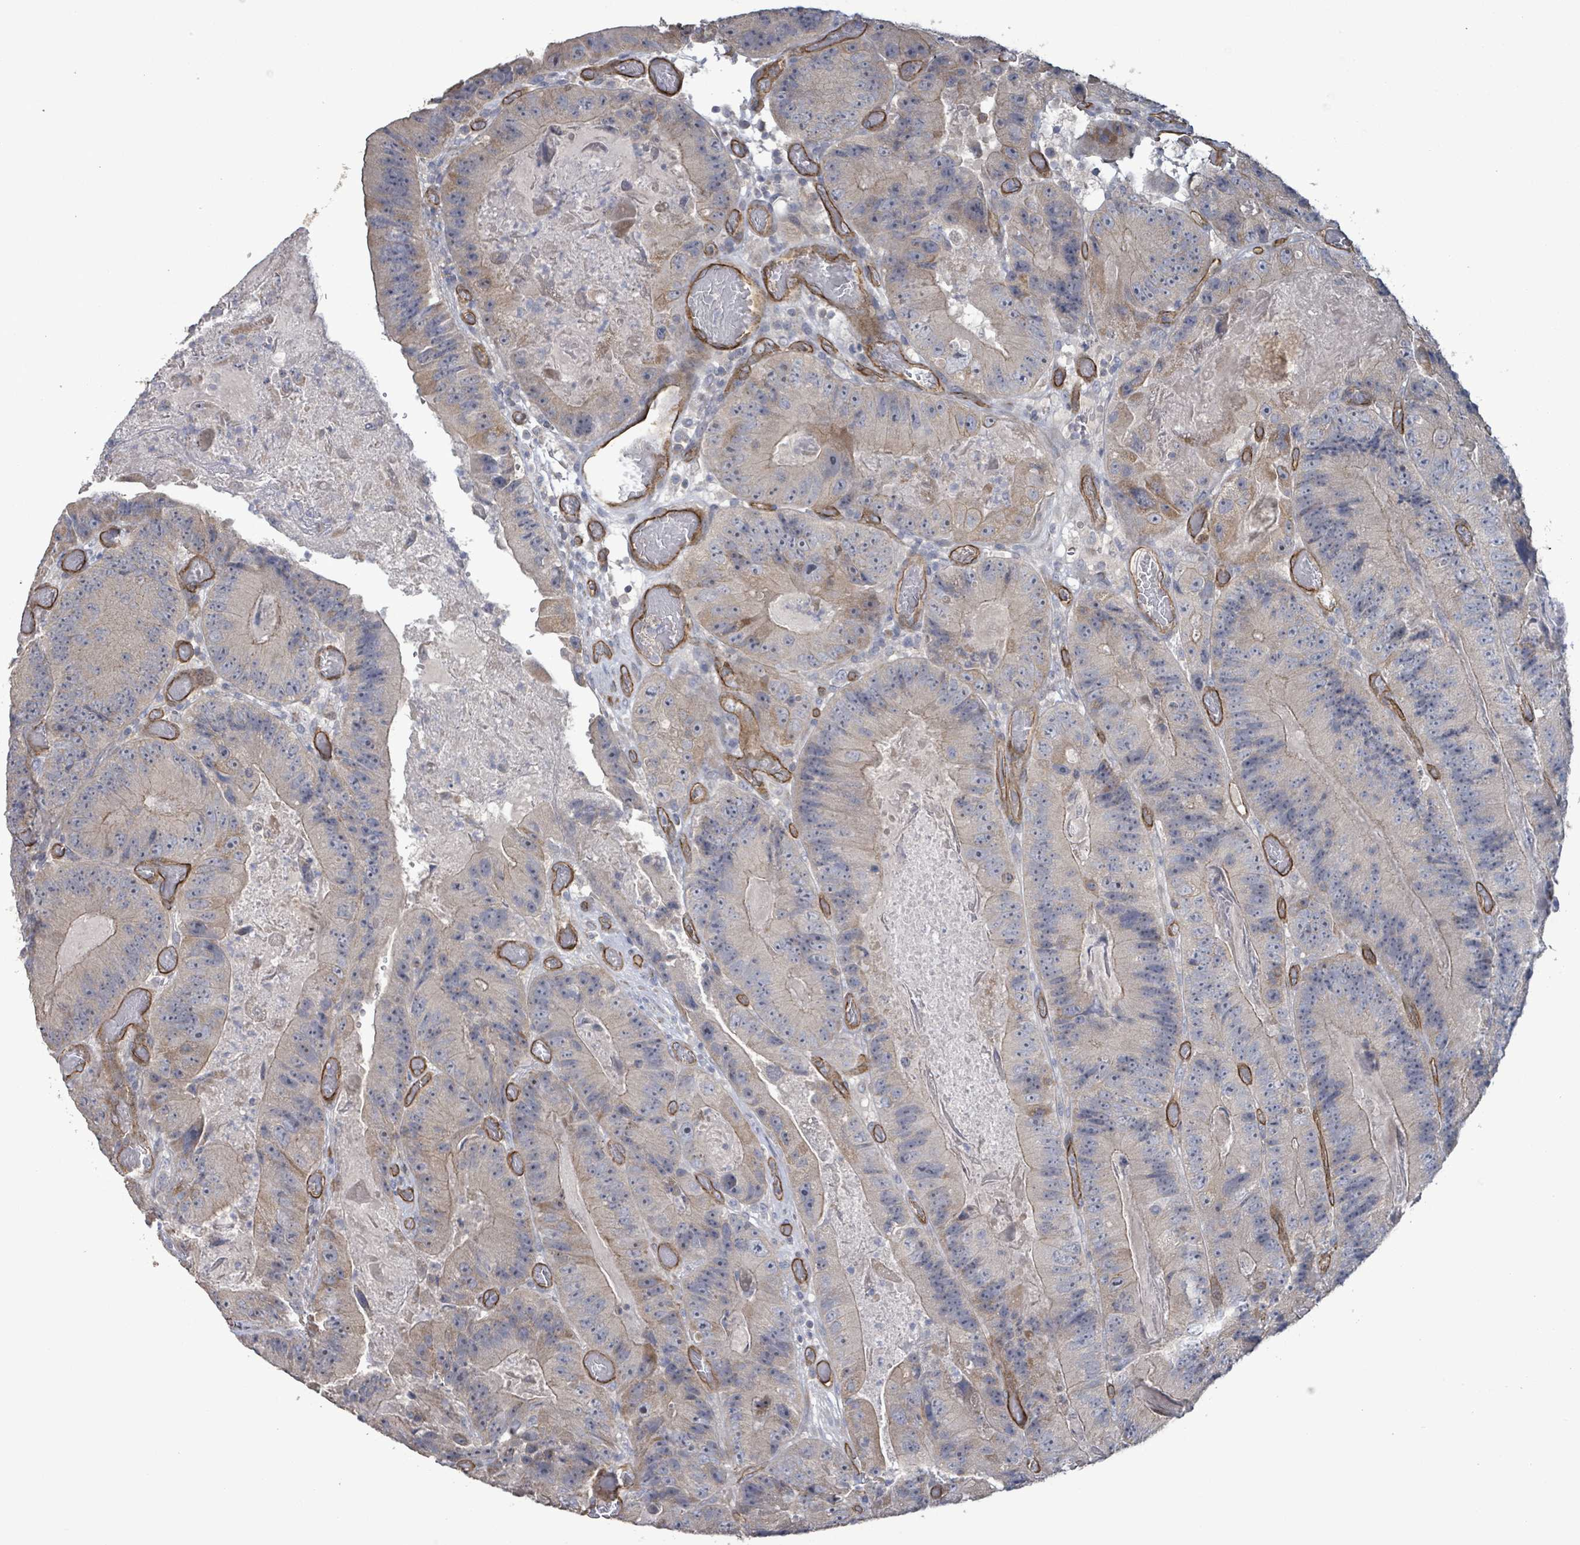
{"staining": {"intensity": "weak", "quantity": "<25%", "location": "cytoplasmic/membranous"}, "tissue": "colorectal cancer", "cell_type": "Tumor cells", "image_type": "cancer", "snomed": [{"axis": "morphology", "description": "Adenocarcinoma, NOS"}, {"axis": "topography", "description": "Colon"}], "caption": "Immunohistochemical staining of colorectal cancer (adenocarcinoma) displays no significant staining in tumor cells.", "gene": "KANK3", "patient": {"sex": "female", "age": 86}}